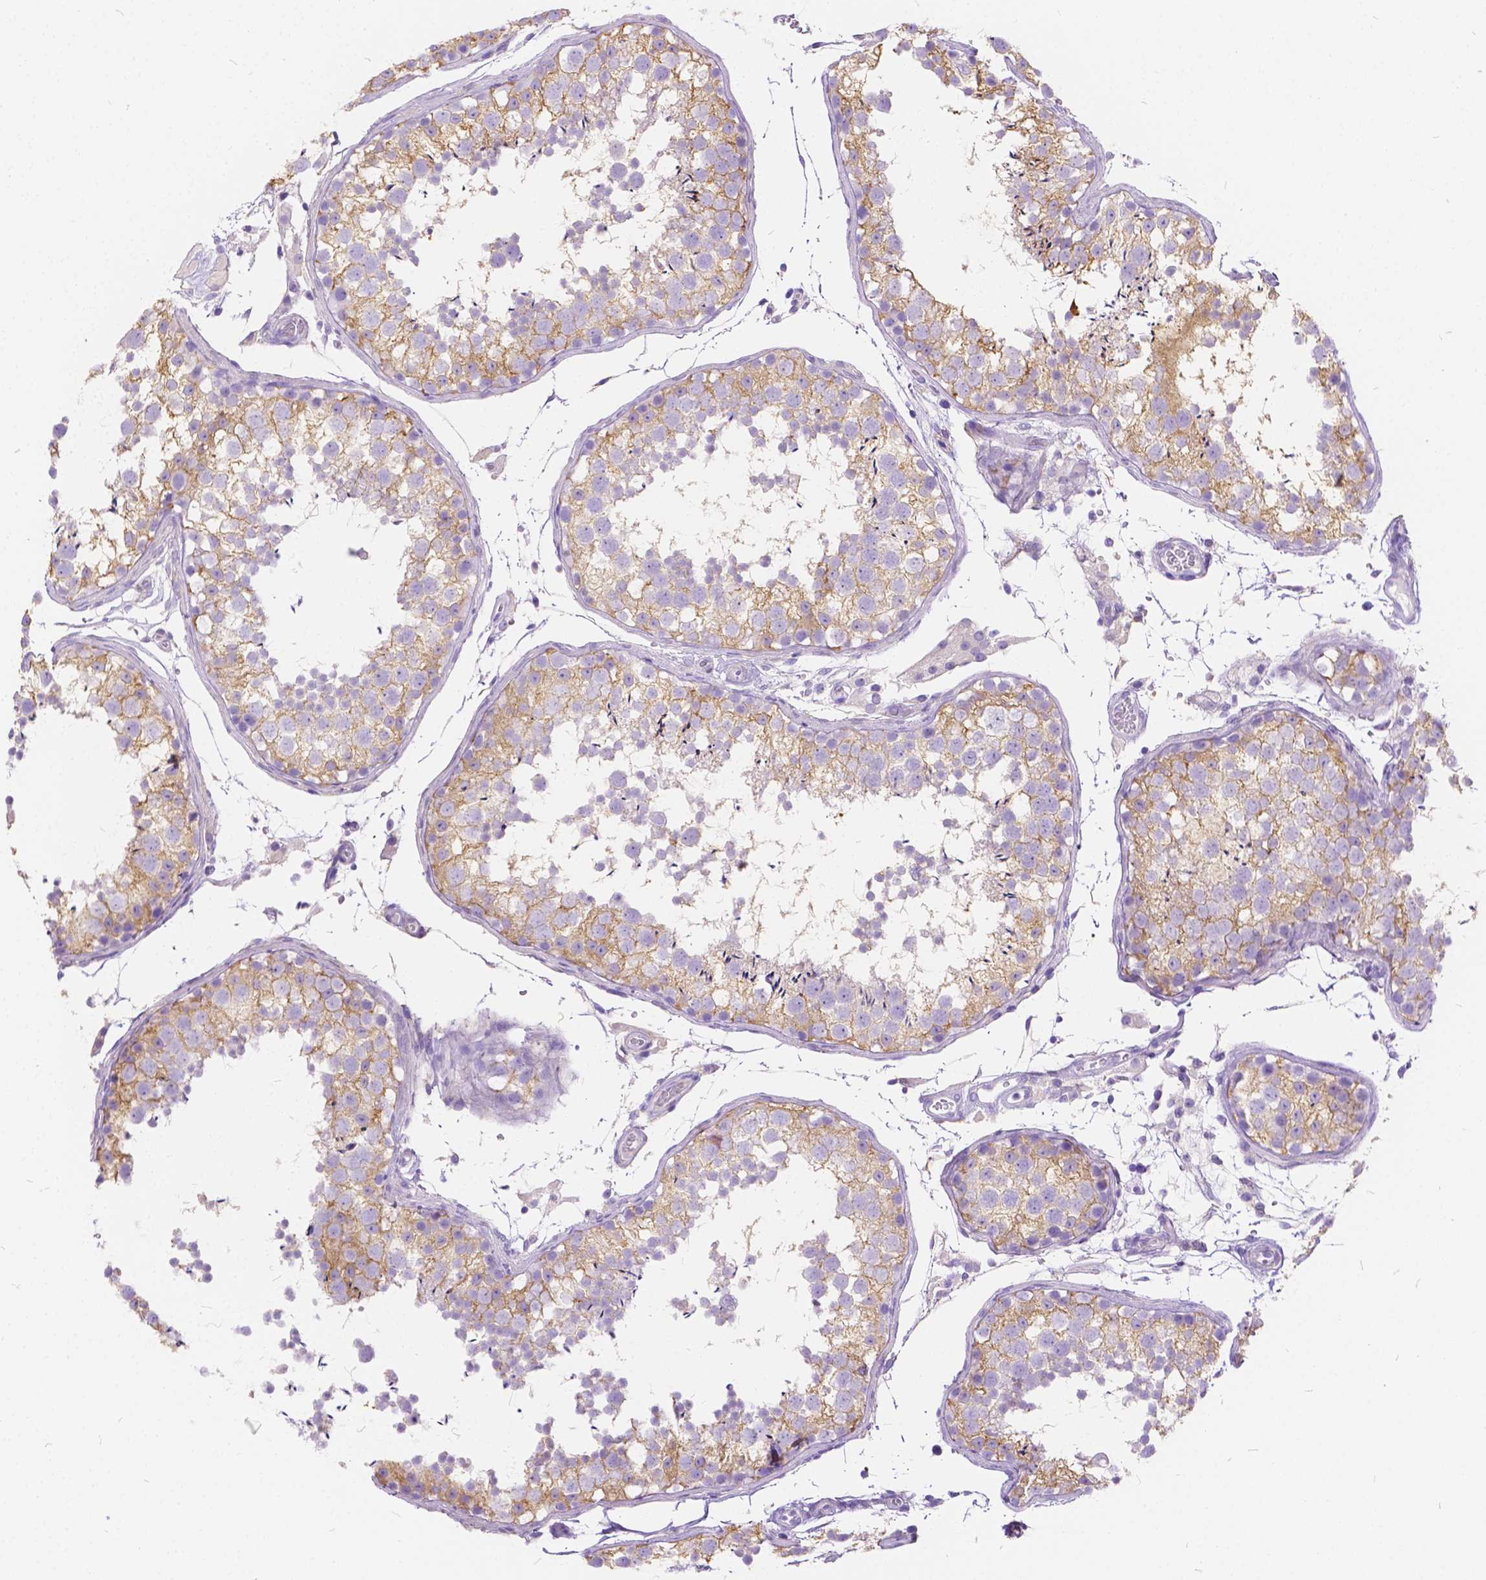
{"staining": {"intensity": "moderate", "quantity": "25%-75%", "location": "cytoplasmic/membranous"}, "tissue": "testis", "cell_type": "Cells in seminiferous ducts", "image_type": "normal", "snomed": [{"axis": "morphology", "description": "Normal tissue, NOS"}, {"axis": "topography", "description": "Testis"}], "caption": "A medium amount of moderate cytoplasmic/membranous staining is seen in about 25%-75% of cells in seminiferous ducts in benign testis. (DAB IHC, brown staining for protein, blue staining for nuclei).", "gene": "CHRM1", "patient": {"sex": "male", "age": 29}}